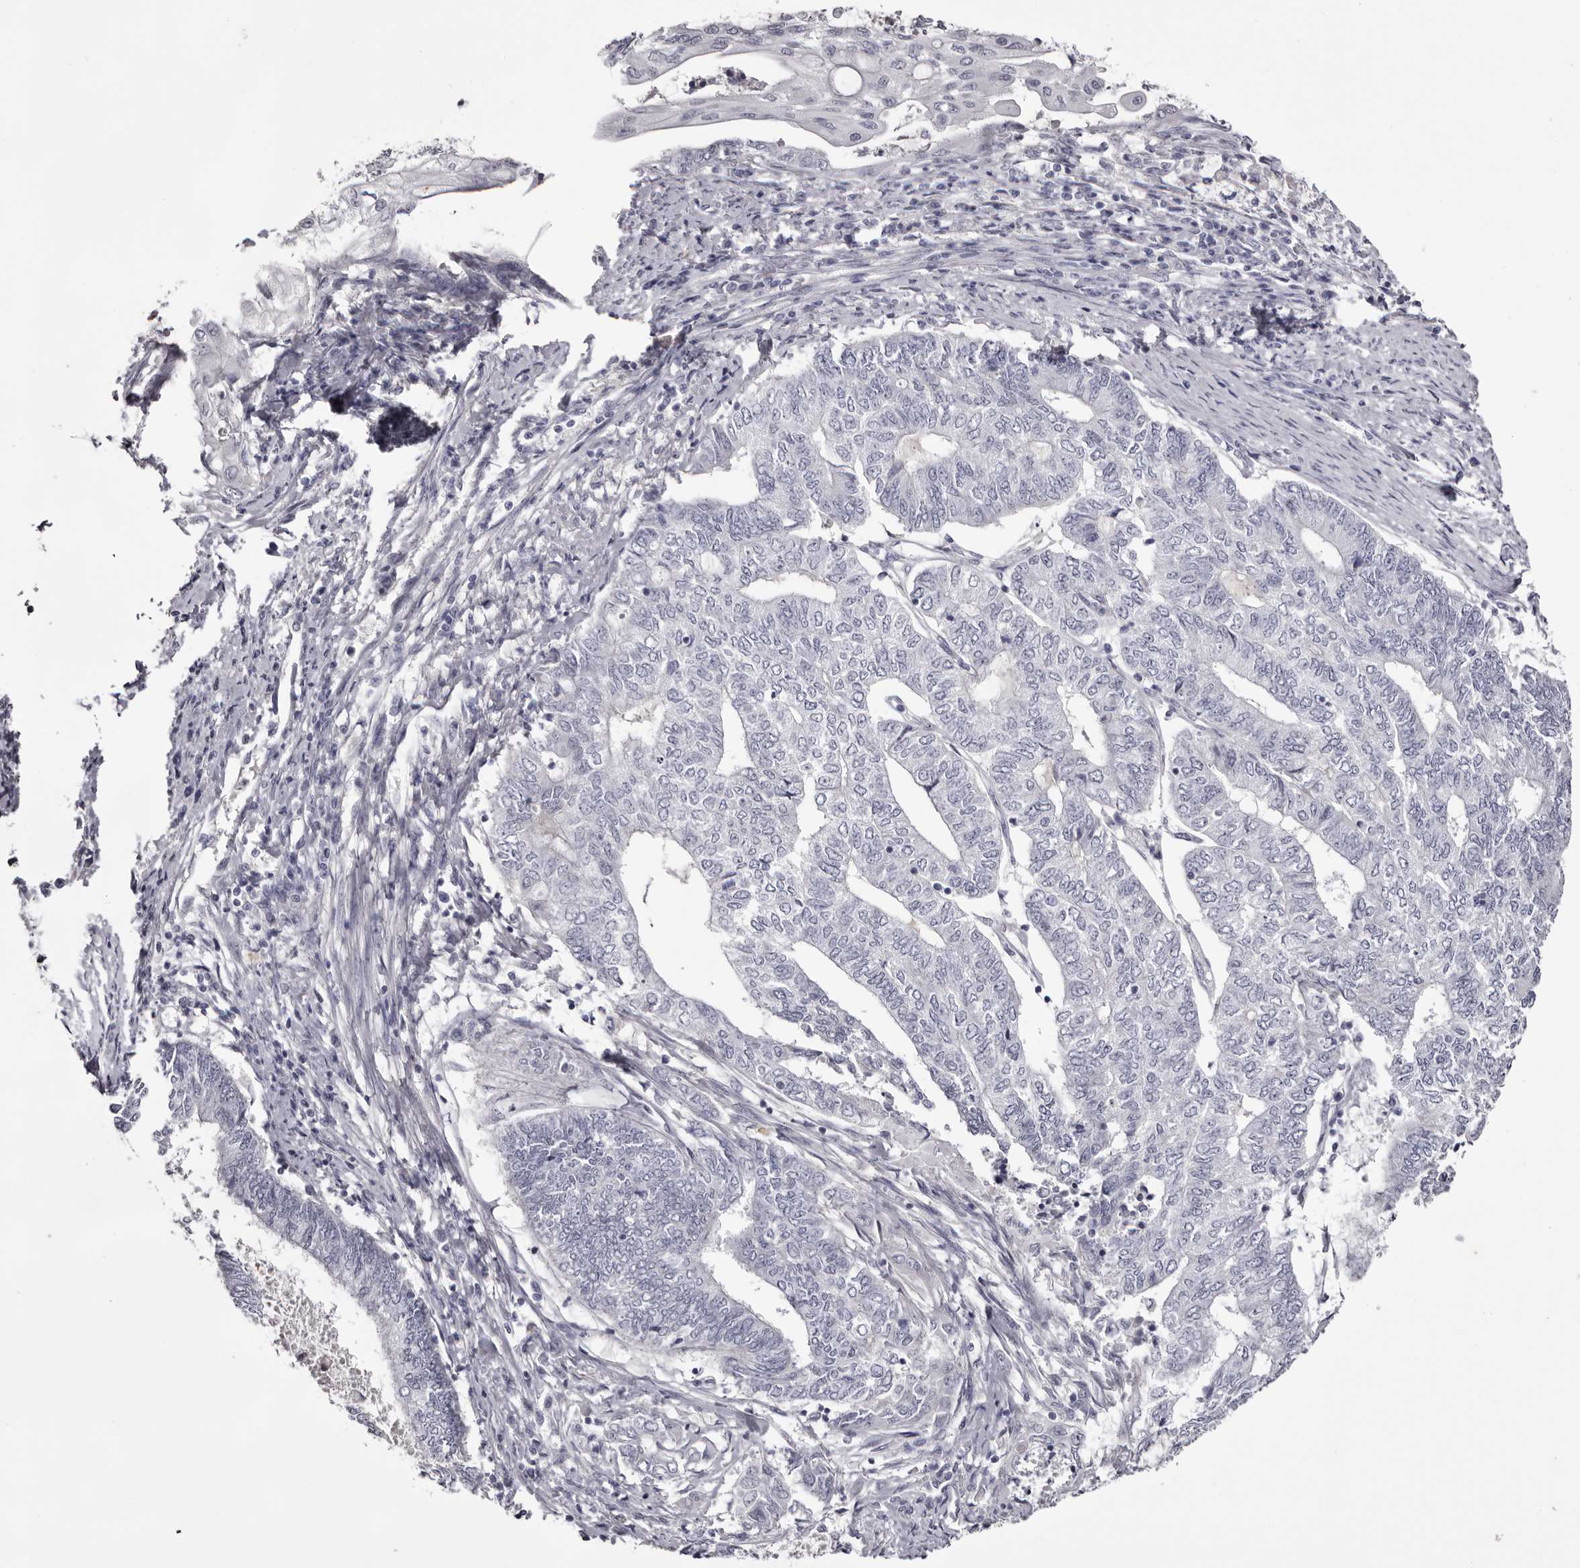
{"staining": {"intensity": "negative", "quantity": "none", "location": "none"}, "tissue": "endometrial cancer", "cell_type": "Tumor cells", "image_type": "cancer", "snomed": [{"axis": "morphology", "description": "Adenocarcinoma, NOS"}, {"axis": "topography", "description": "Uterus"}, {"axis": "topography", "description": "Endometrium"}], "caption": "Immunohistochemistry (IHC) histopathology image of neoplastic tissue: adenocarcinoma (endometrial) stained with DAB exhibits no significant protein expression in tumor cells.", "gene": "CA6", "patient": {"sex": "female", "age": 70}}